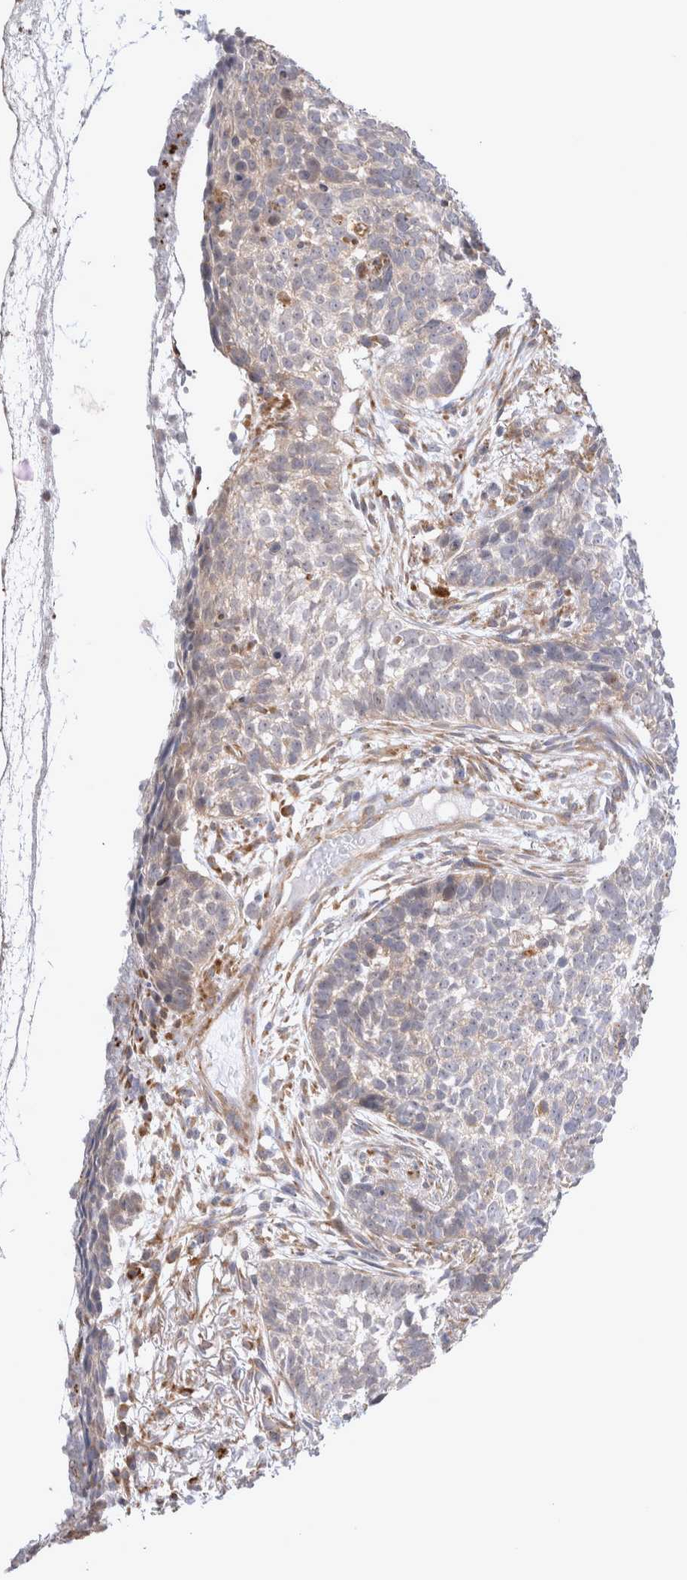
{"staining": {"intensity": "negative", "quantity": "none", "location": "none"}, "tissue": "skin cancer", "cell_type": "Tumor cells", "image_type": "cancer", "snomed": [{"axis": "morphology", "description": "Basal cell carcinoma"}, {"axis": "topography", "description": "Skin"}], "caption": "A high-resolution micrograph shows immunohistochemistry staining of skin basal cell carcinoma, which displays no significant positivity in tumor cells.", "gene": "NPC1", "patient": {"sex": "male", "age": 85}}